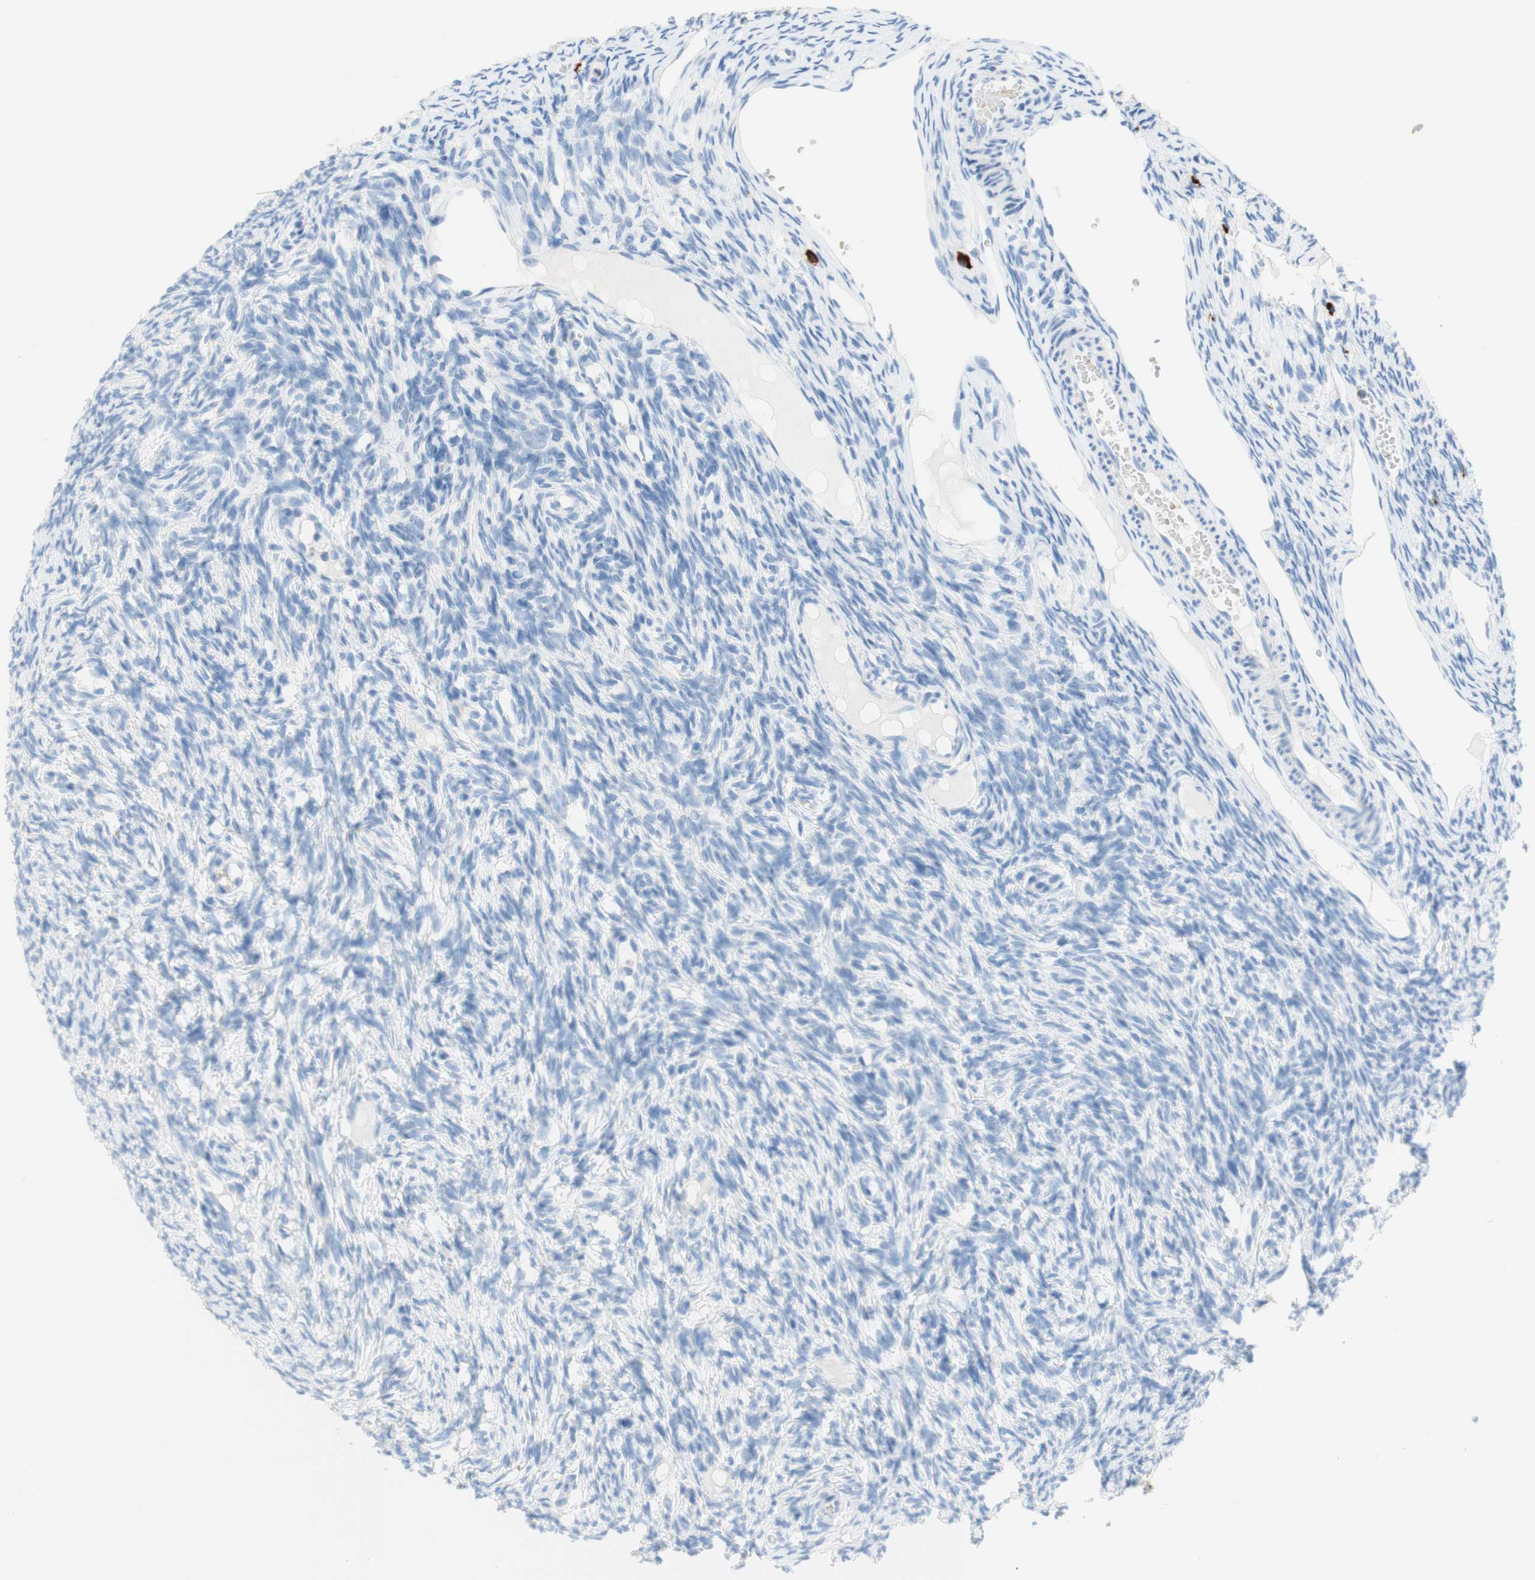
{"staining": {"intensity": "negative", "quantity": "none", "location": "none"}, "tissue": "ovary", "cell_type": "Ovarian stroma cells", "image_type": "normal", "snomed": [{"axis": "morphology", "description": "Normal tissue, NOS"}, {"axis": "topography", "description": "Ovary"}], "caption": "Immunohistochemistry (IHC) image of unremarkable ovary: human ovary stained with DAB (3,3'-diaminobenzidine) displays no significant protein expression in ovarian stroma cells.", "gene": "CEACAM1", "patient": {"sex": "female", "age": 33}}